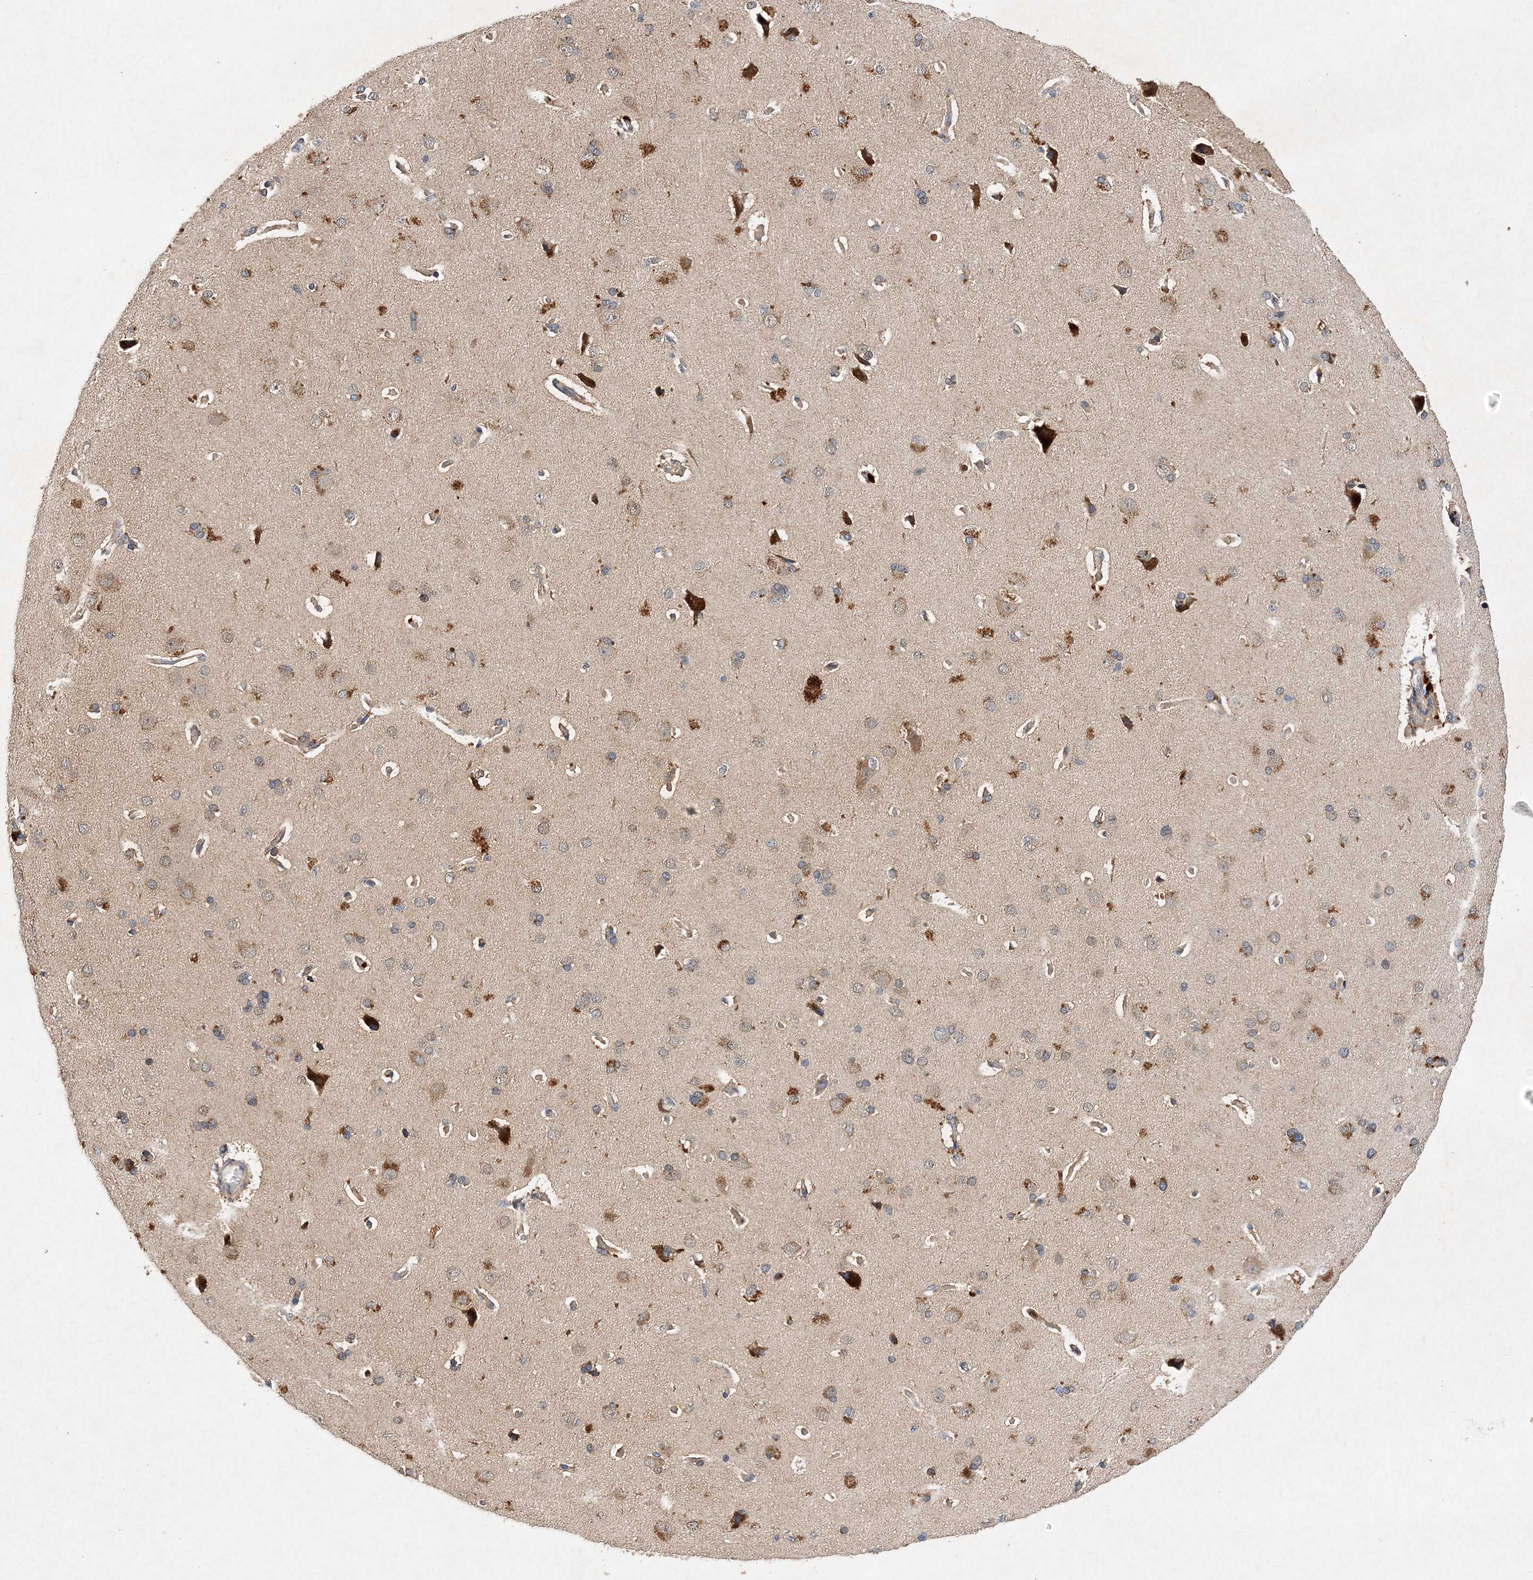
{"staining": {"intensity": "negative", "quantity": "none", "location": "none"}, "tissue": "cerebral cortex", "cell_type": "Endothelial cells", "image_type": "normal", "snomed": [{"axis": "morphology", "description": "Normal tissue, NOS"}, {"axis": "topography", "description": "Cerebral cortex"}], "caption": "IHC histopathology image of unremarkable human cerebral cortex stained for a protein (brown), which demonstrates no expression in endothelial cells.", "gene": "PROSER1", "patient": {"sex": "male", "age": 62}}